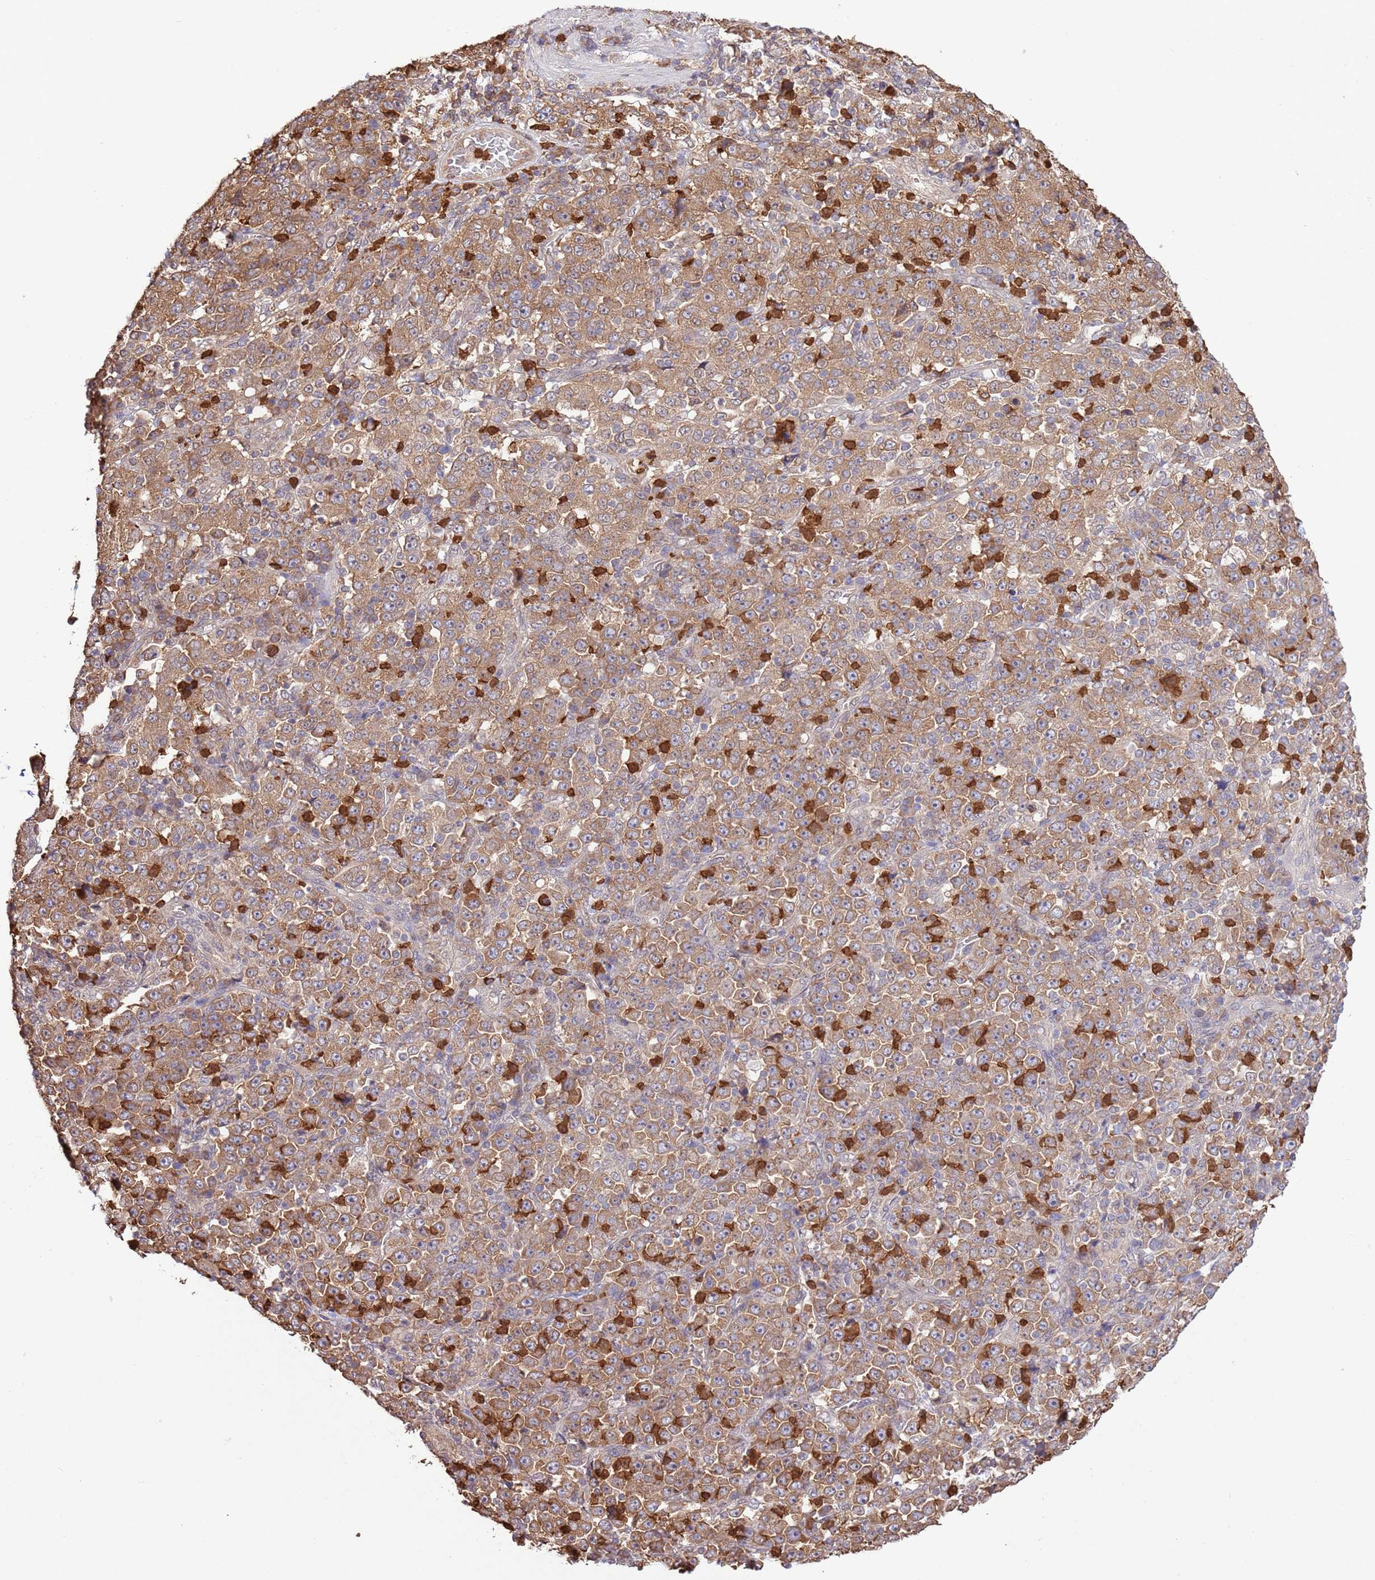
{"staining": {"intensity": "moderate", "quantity": ">75%", "location": "cytoplasmic/membranous"}, "tissue": "stomach cancer", "cell_type": "Tumor cells", "image_type": "cancer", "snomed": [{"axis": "morphology", "description": "Normal tissue, NOS"}, {"axis": "morphology", "description": "Adenocarcinoma, NOS"}, {"axis": "topography", "description": "Stomach, upper"}, {"axis": "topography", "description": "Stomach"}], "caption": "IHC of stomach cancer exhibits medium levels of moderate cytoplasmic/membranous staining in approximately >75% of tumor cells.", "gene": "AMIGO1", "patient": {"sex": "male", "age": 59}}